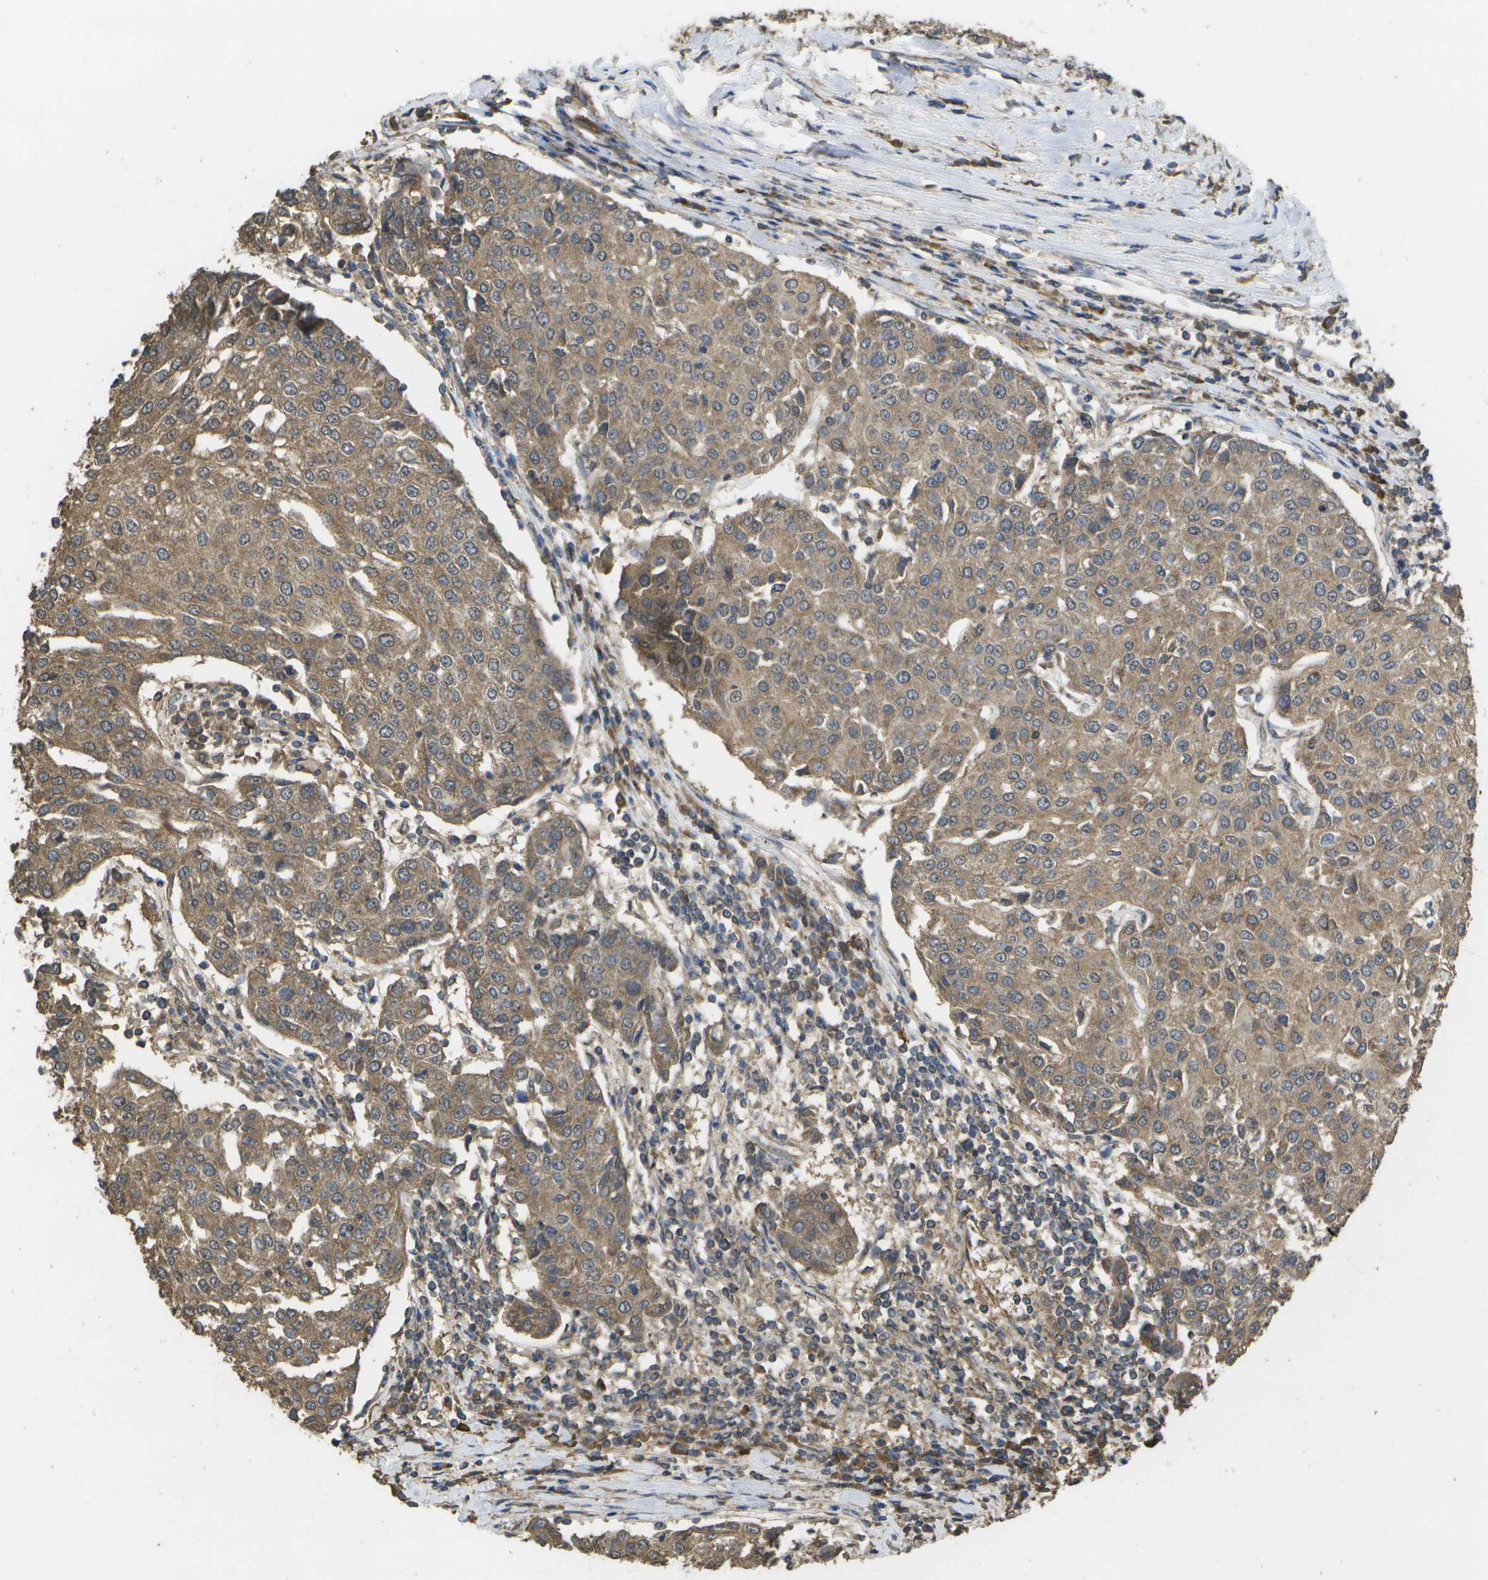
{"staining": {"intensity": "moderate", "quantity": ">75%", "location": "cytoplasmic/membranous"}, "tissue": "urothelial cancer", "cell_type": "Tumor cells", "image_type": "cancer", "snomed": [{"axis": "morphology", "description": "Urothelial carcinoma, High grade"}, {"axis": "topography", "description": "Urinary bladder"}], "caption": "Protein staining shows moderate cytoplasmic/membranous positivity in about >75% of tumor cells in urothelial cancer.", "gene": "SACS", "patient": {"sex": "female", "age": 85}}